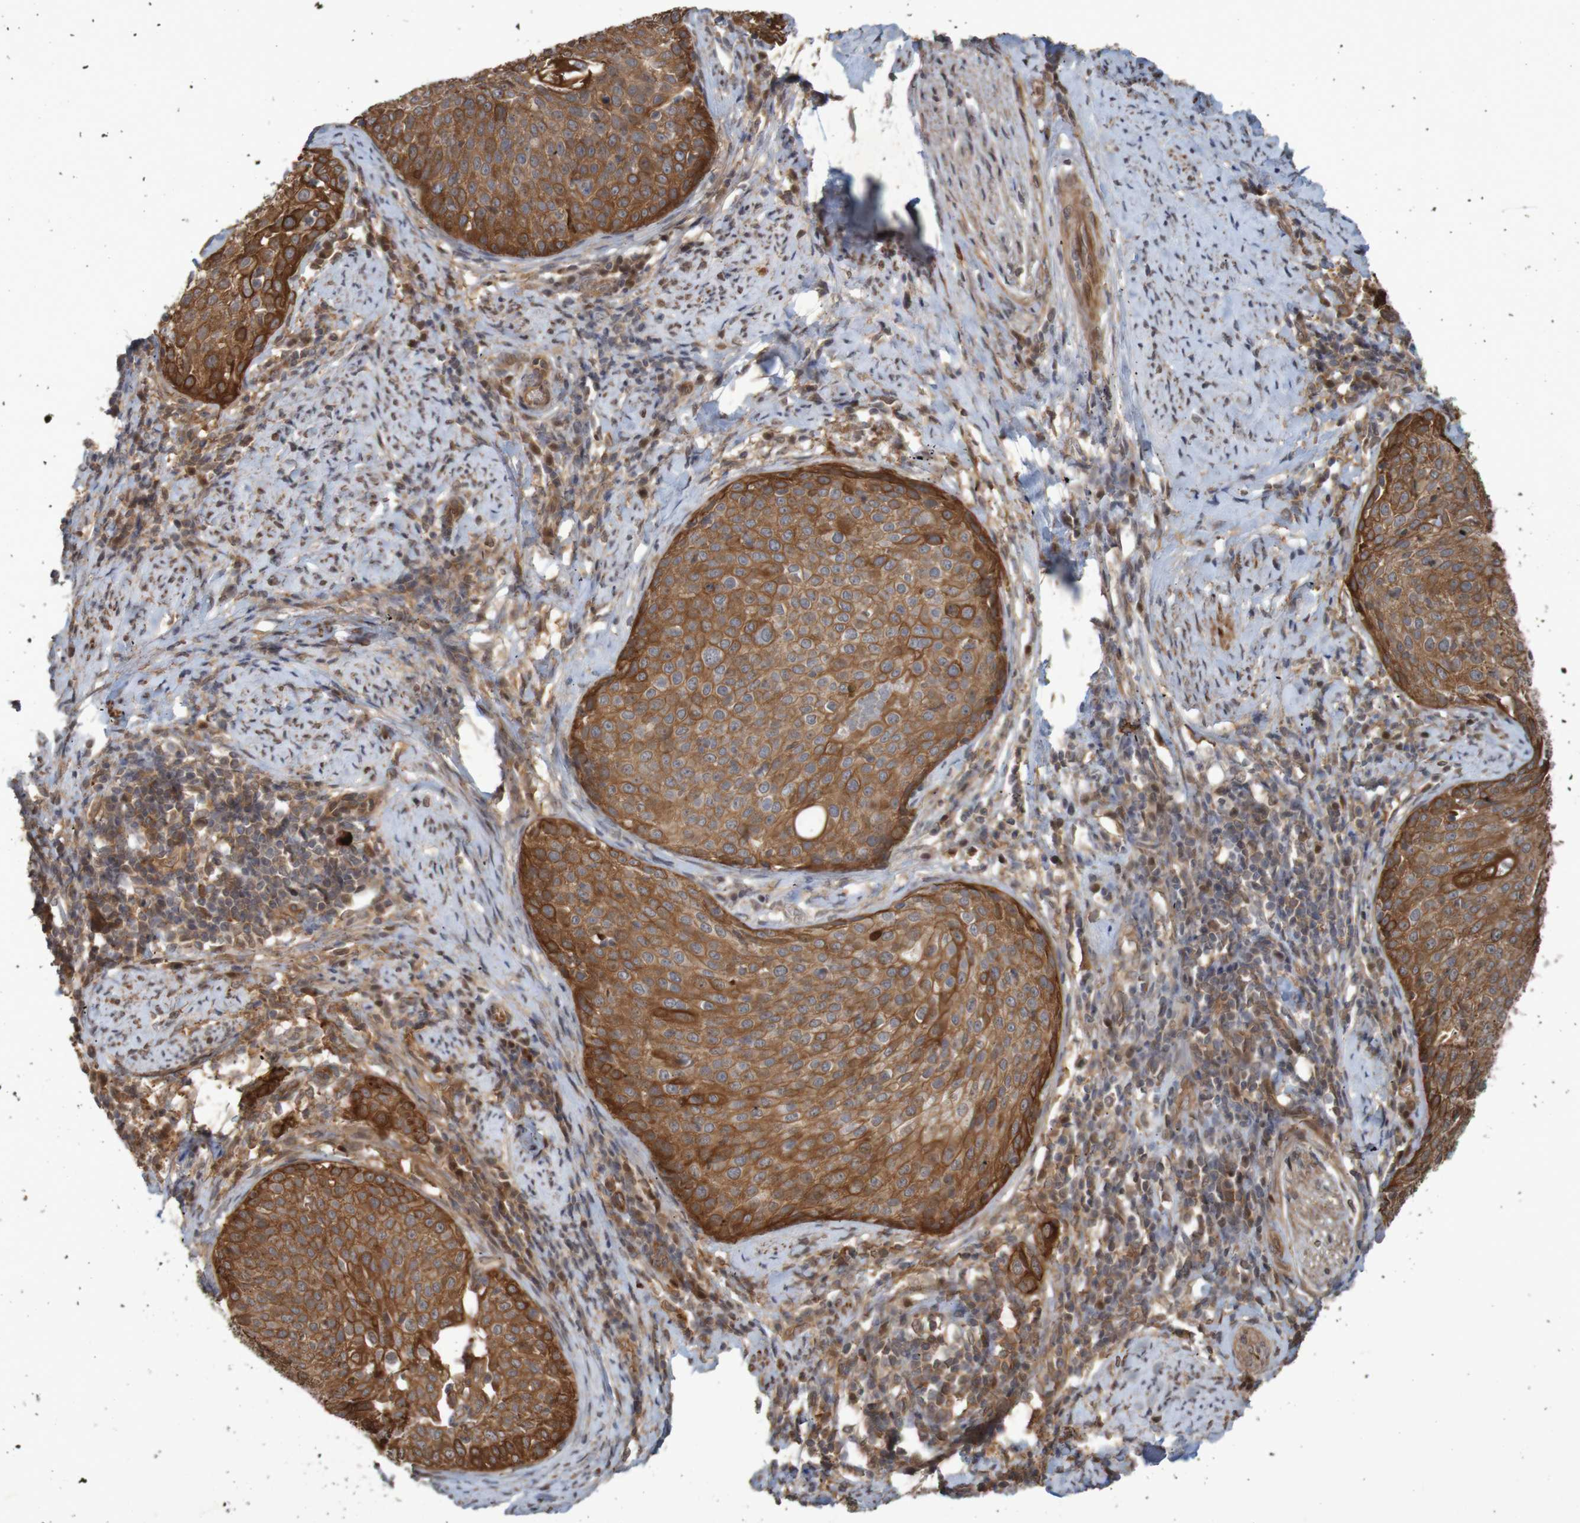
{"staining": {"intensity": "strong", "quantity": ">75%", "location": "cytoplasmic/membranous"}, "tissue": "cervical cancer", "cell_type": "Tumor cells", "image_type": "cancer", "snomed": [{"axis": "morphology", "description": "Squamous cell carcinoma, NOS"}, {"axis": "topography", "description": "Cervix"}], "caption": "Immunohistochemical staining of squamous cell carcinoma (cervical) exhibits high levels of strong cytoplasmic/membranous protein expression in approximately >75% of tumor cells.", "gene": "ARHGEF11", "patient": {"sex": "female", "age": 51}}